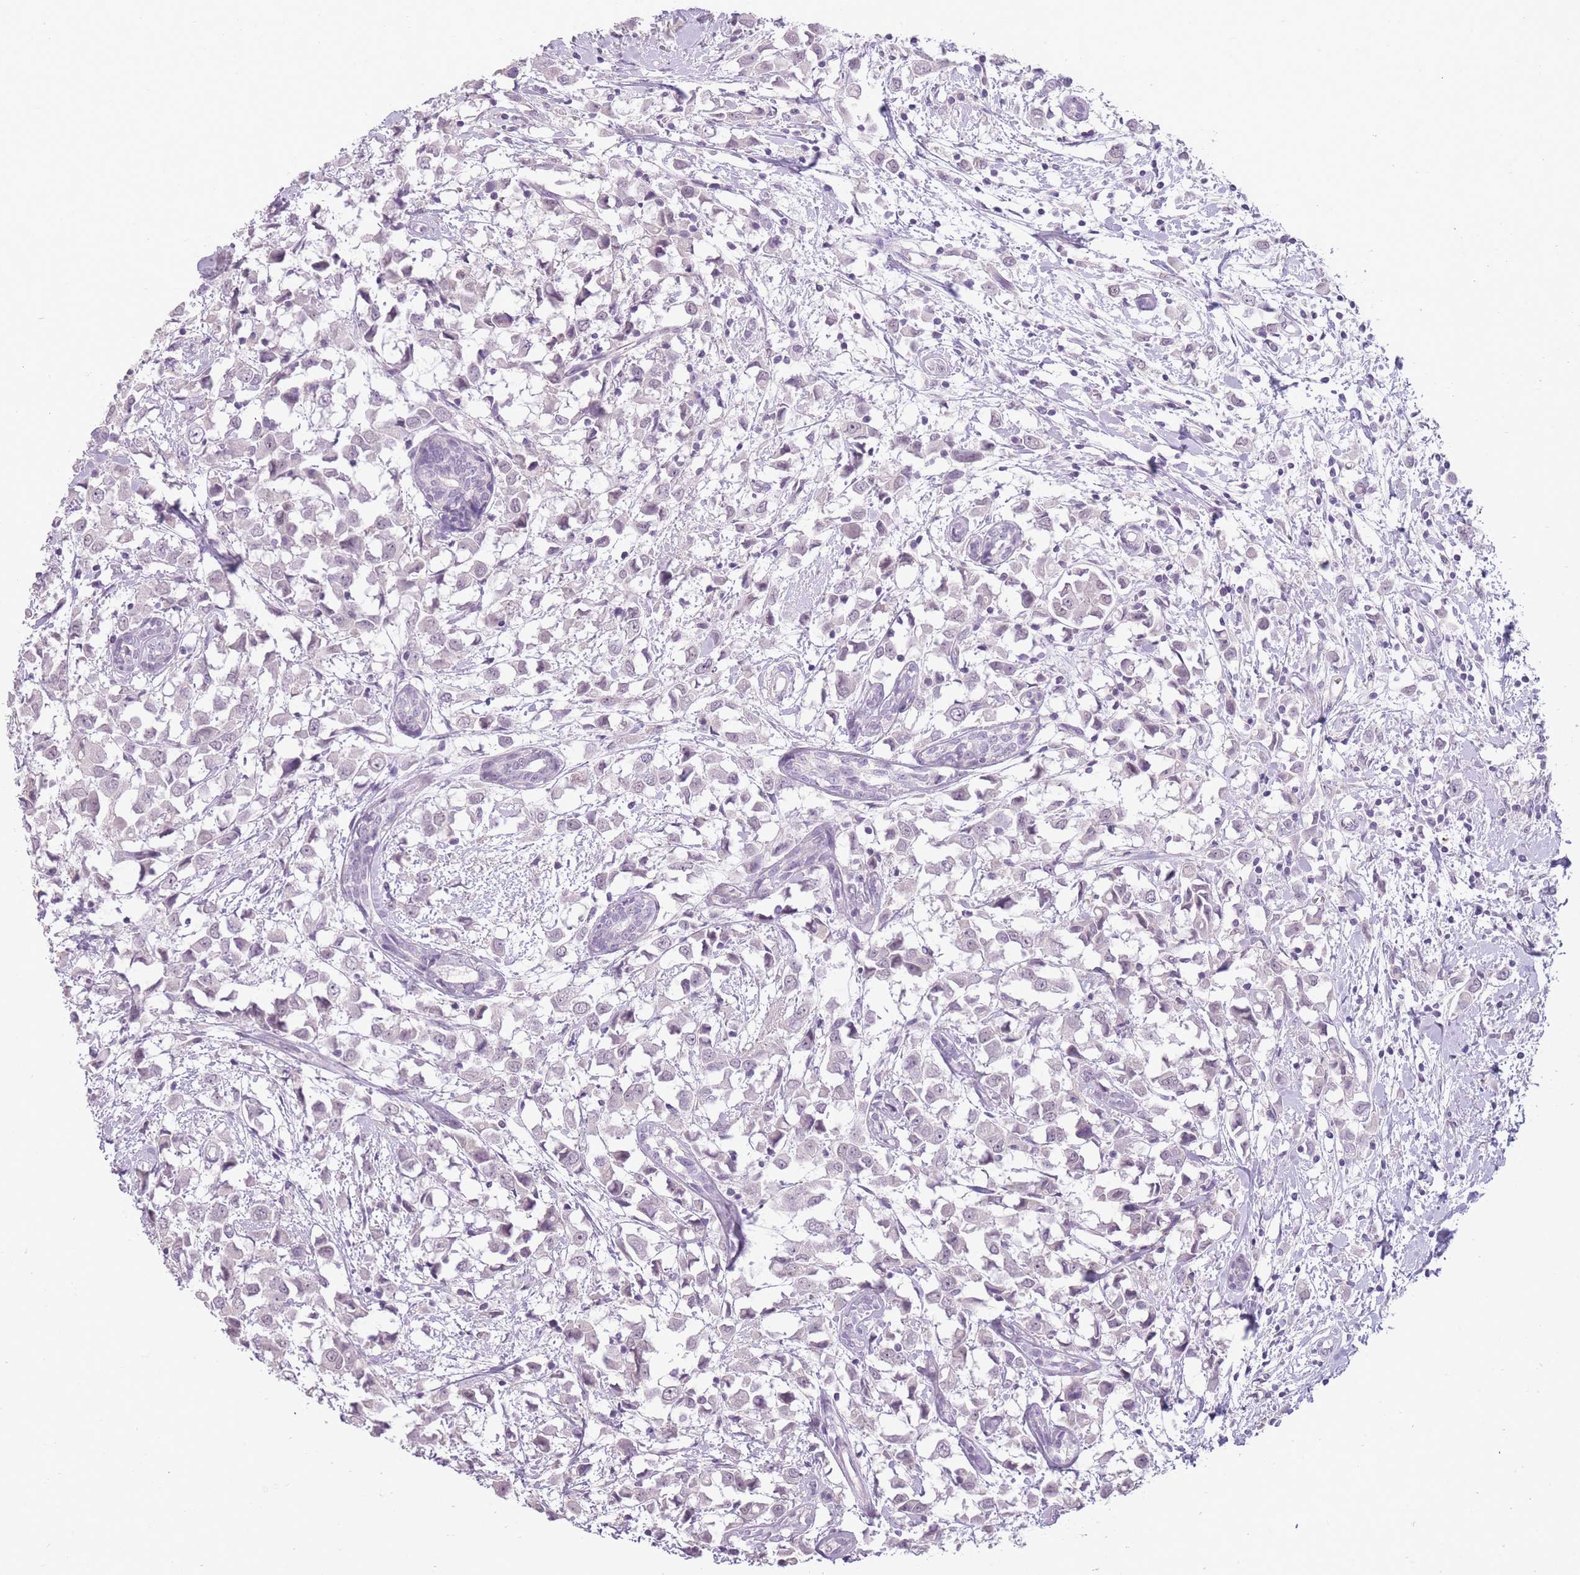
{"staining": {"intensity": "negative", "quantity": "none", "location": "none"}, "tissue": "breast cancer", "cell_type": "Tumor cells", "image_type": "cancer", "snomed": [{"axis": "morphology", "description": "Duct carcinoma"}, {"axis": "topography", "description": "Breast"}], "caption": "Breast cancer (invasive ductal carcinoma) stained for a protein using immunohistochemistry (IHC) reveals no positivity tumor cells.", "gene": "ZBTB24", "patient": {"sex": "female", "age": 61}}